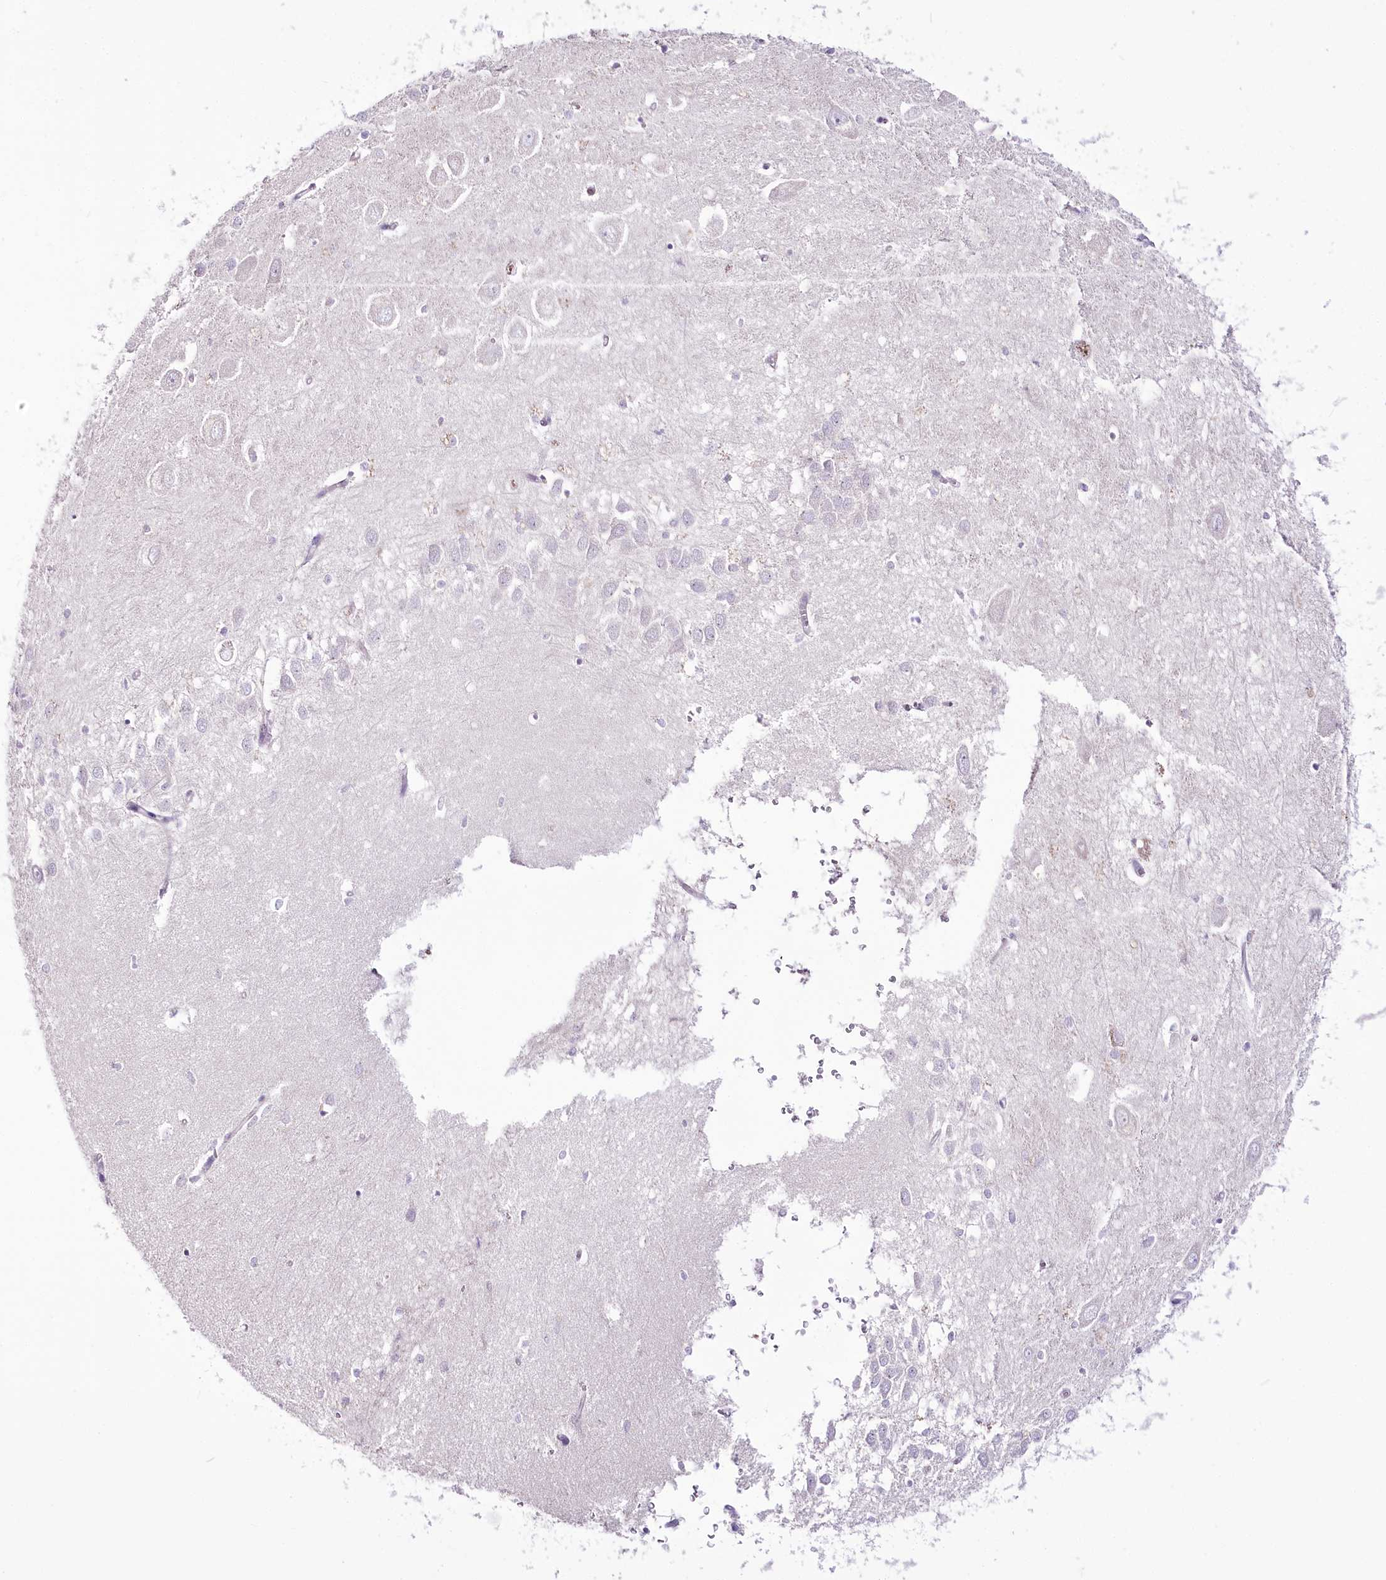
{"staining": {"intensity": "negative", "quantity": "none", "location": "none"}, "tissue": "hippocampus", "cell_type": "Glial cells", "image_type": "normal", "snomed": [{"axis": "morphology", "description": "Normal tissue, NOS"}, {"axis": "topography", "description": "Hippocampus"}], "caption": "High magnification brightfield microscopy of benign hippocampus stained with DAB (3,3'-diaminobenzidine) (brown) and counterstained with hematoxylin (blue): glial cells show no significant staining.", "gene": "DPYD", "patient": {"sex": "female", "age": 64}}